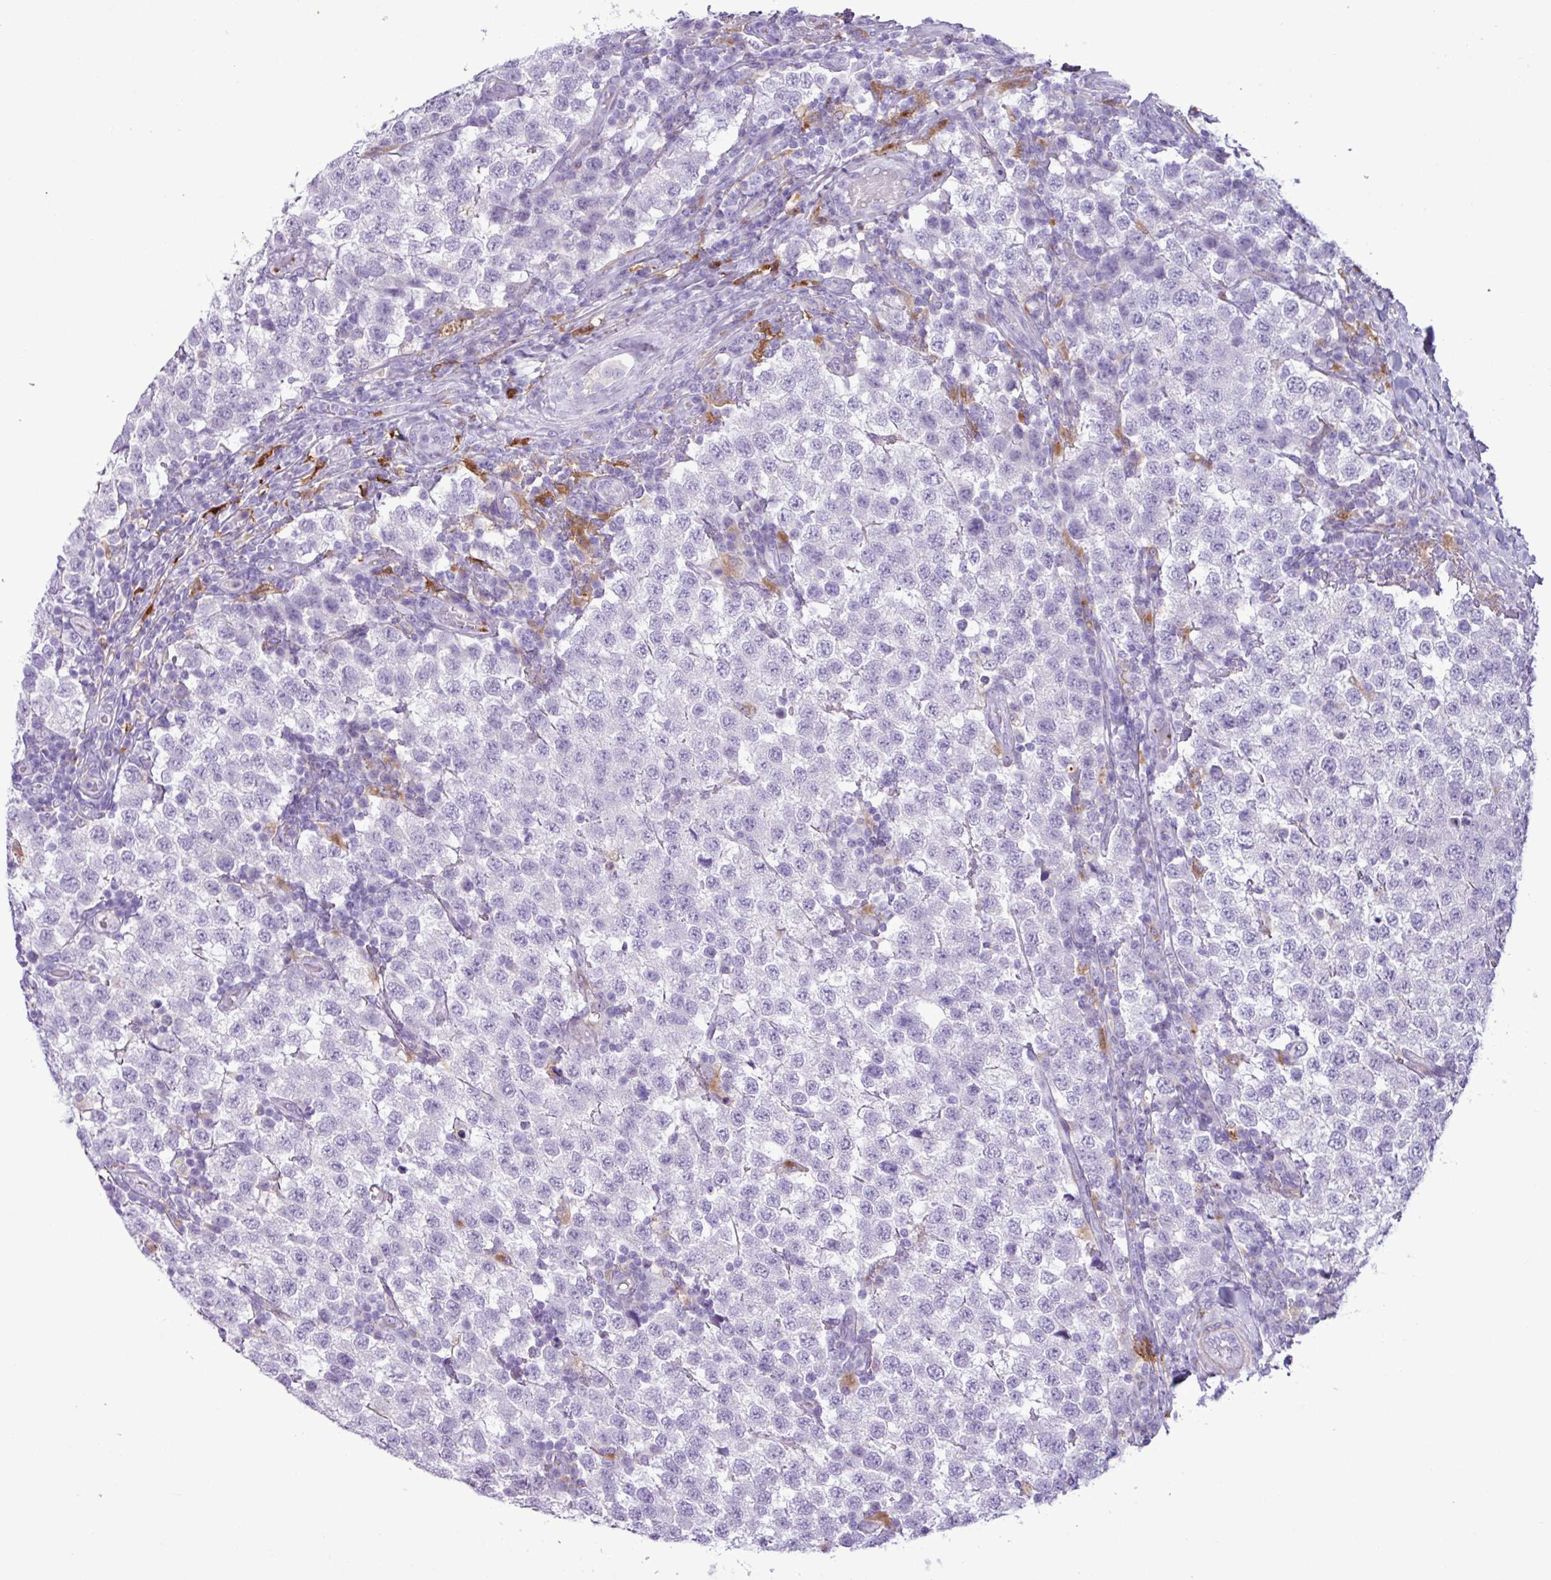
{"staining": {"intensity": "negative", "quantity": "none", "location": "none"}, "tissue": "testis cancer", "cell_type": "Tumor cells", "image_type": "cancer", "snomed": [{"axis": "morphology", "description": "Seminoma, NOS"}, {"axis": "topography", "description": "Testis"}], "caption": "Immunohistochemistry image of seminoma (testis) stained for a protein (brown), which demonstrates no positivity in tumor cells.", "gene": "TMEM200C", "patient": {"sex": "male", "age": 34}}